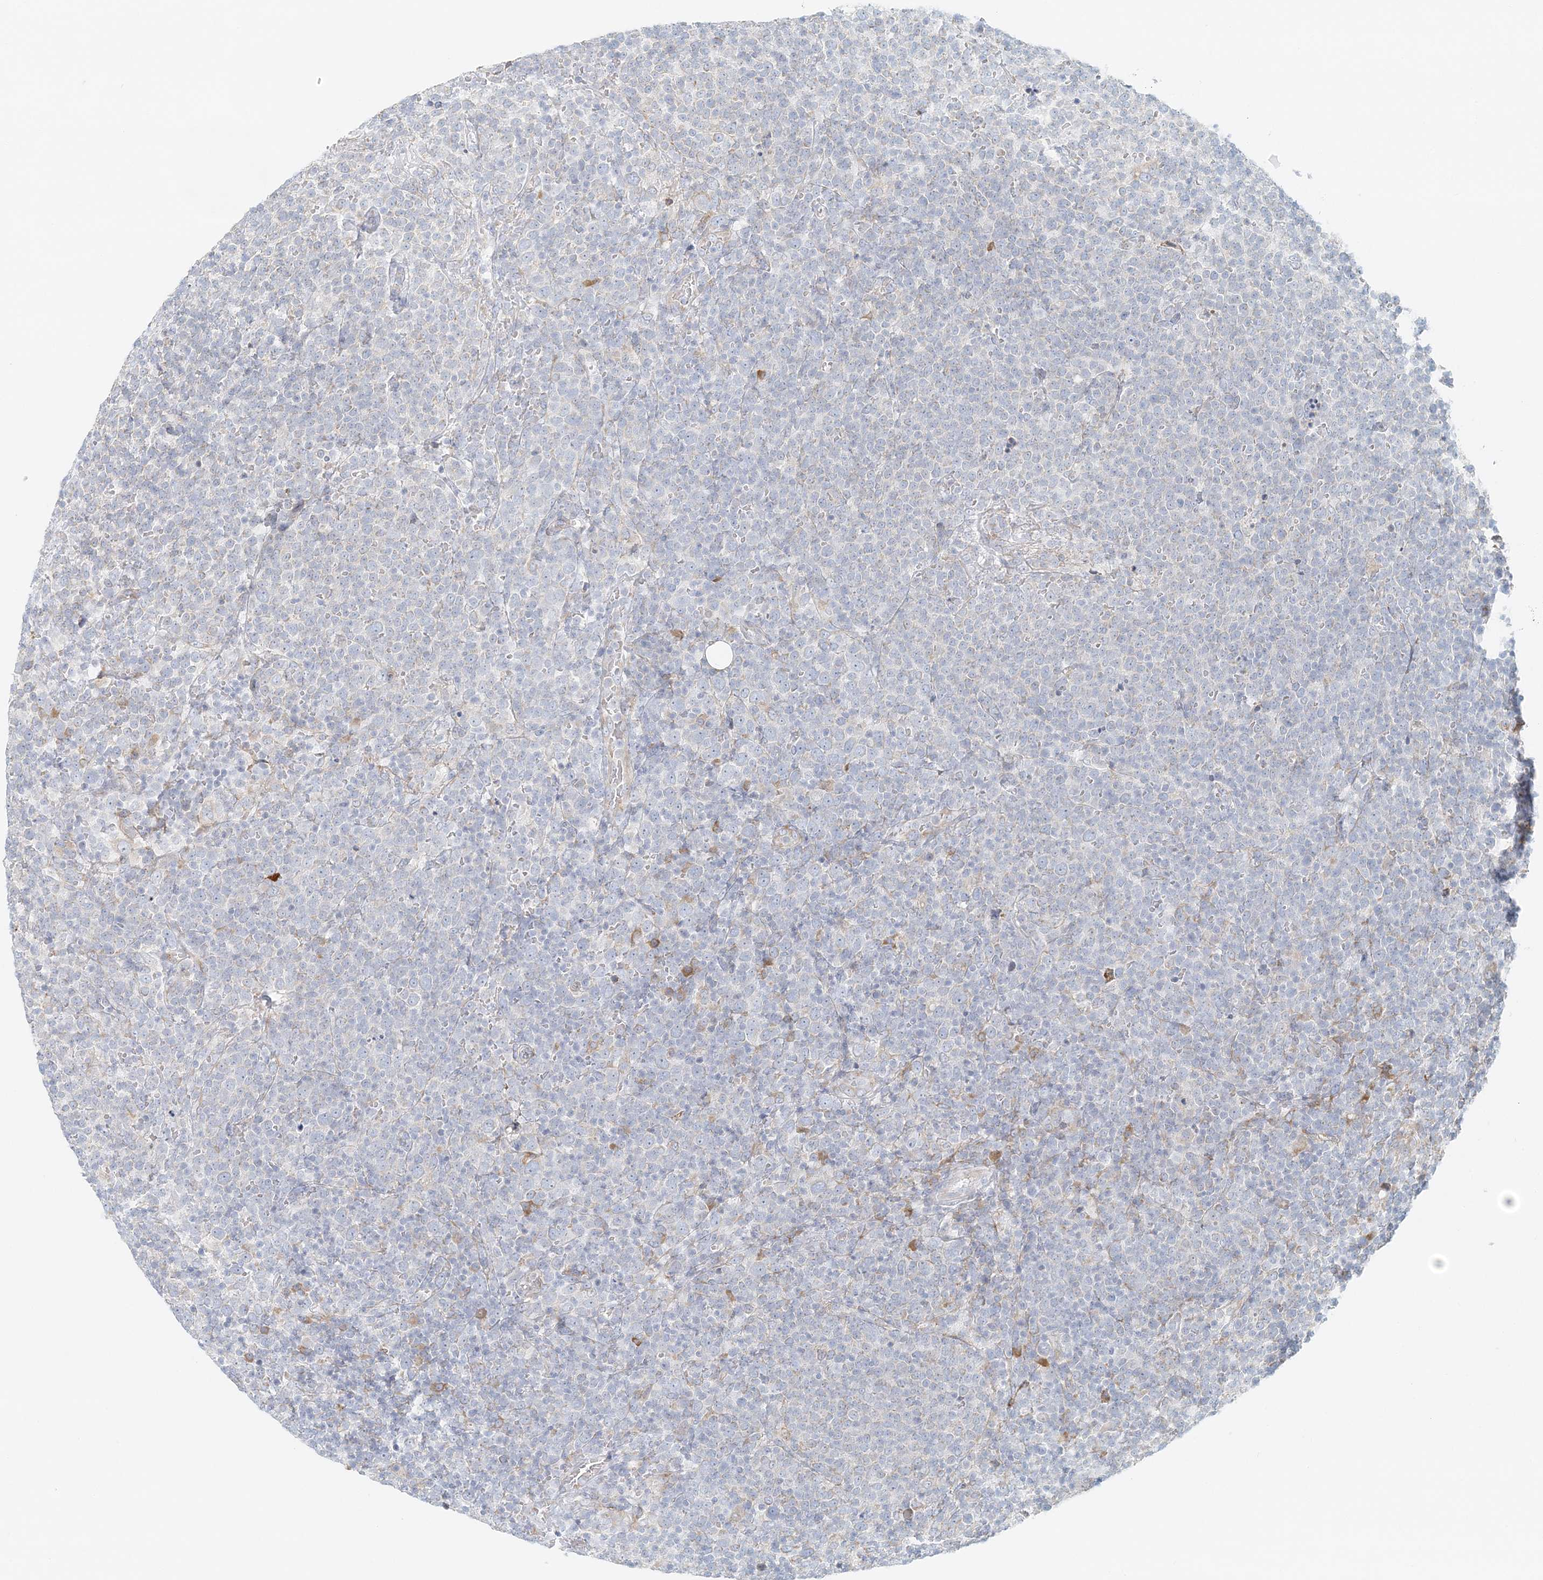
{"staining": {"intensity": "negative", "quantity": "none", "location": "none"}, "tissue": "lymphoma", "cell_type": "Tumor cells", "image_type": "cancer", "snomed": [{"axis": "morphology", "description": "Malignant lymphoma, non-Hodgkin's type, High grade"}, {"axis": "topography", "description": "Lymph node"}], "caption": "The immunohistochemistry (IHC) image has no significant expression in tumor cells of malignant lymphoma, non-Hodgkin's type (high-grade) tissue. Nuclei are stained in blue.", "gene": "STK11IP", "patient": {"sex": "male", "age": 61}}